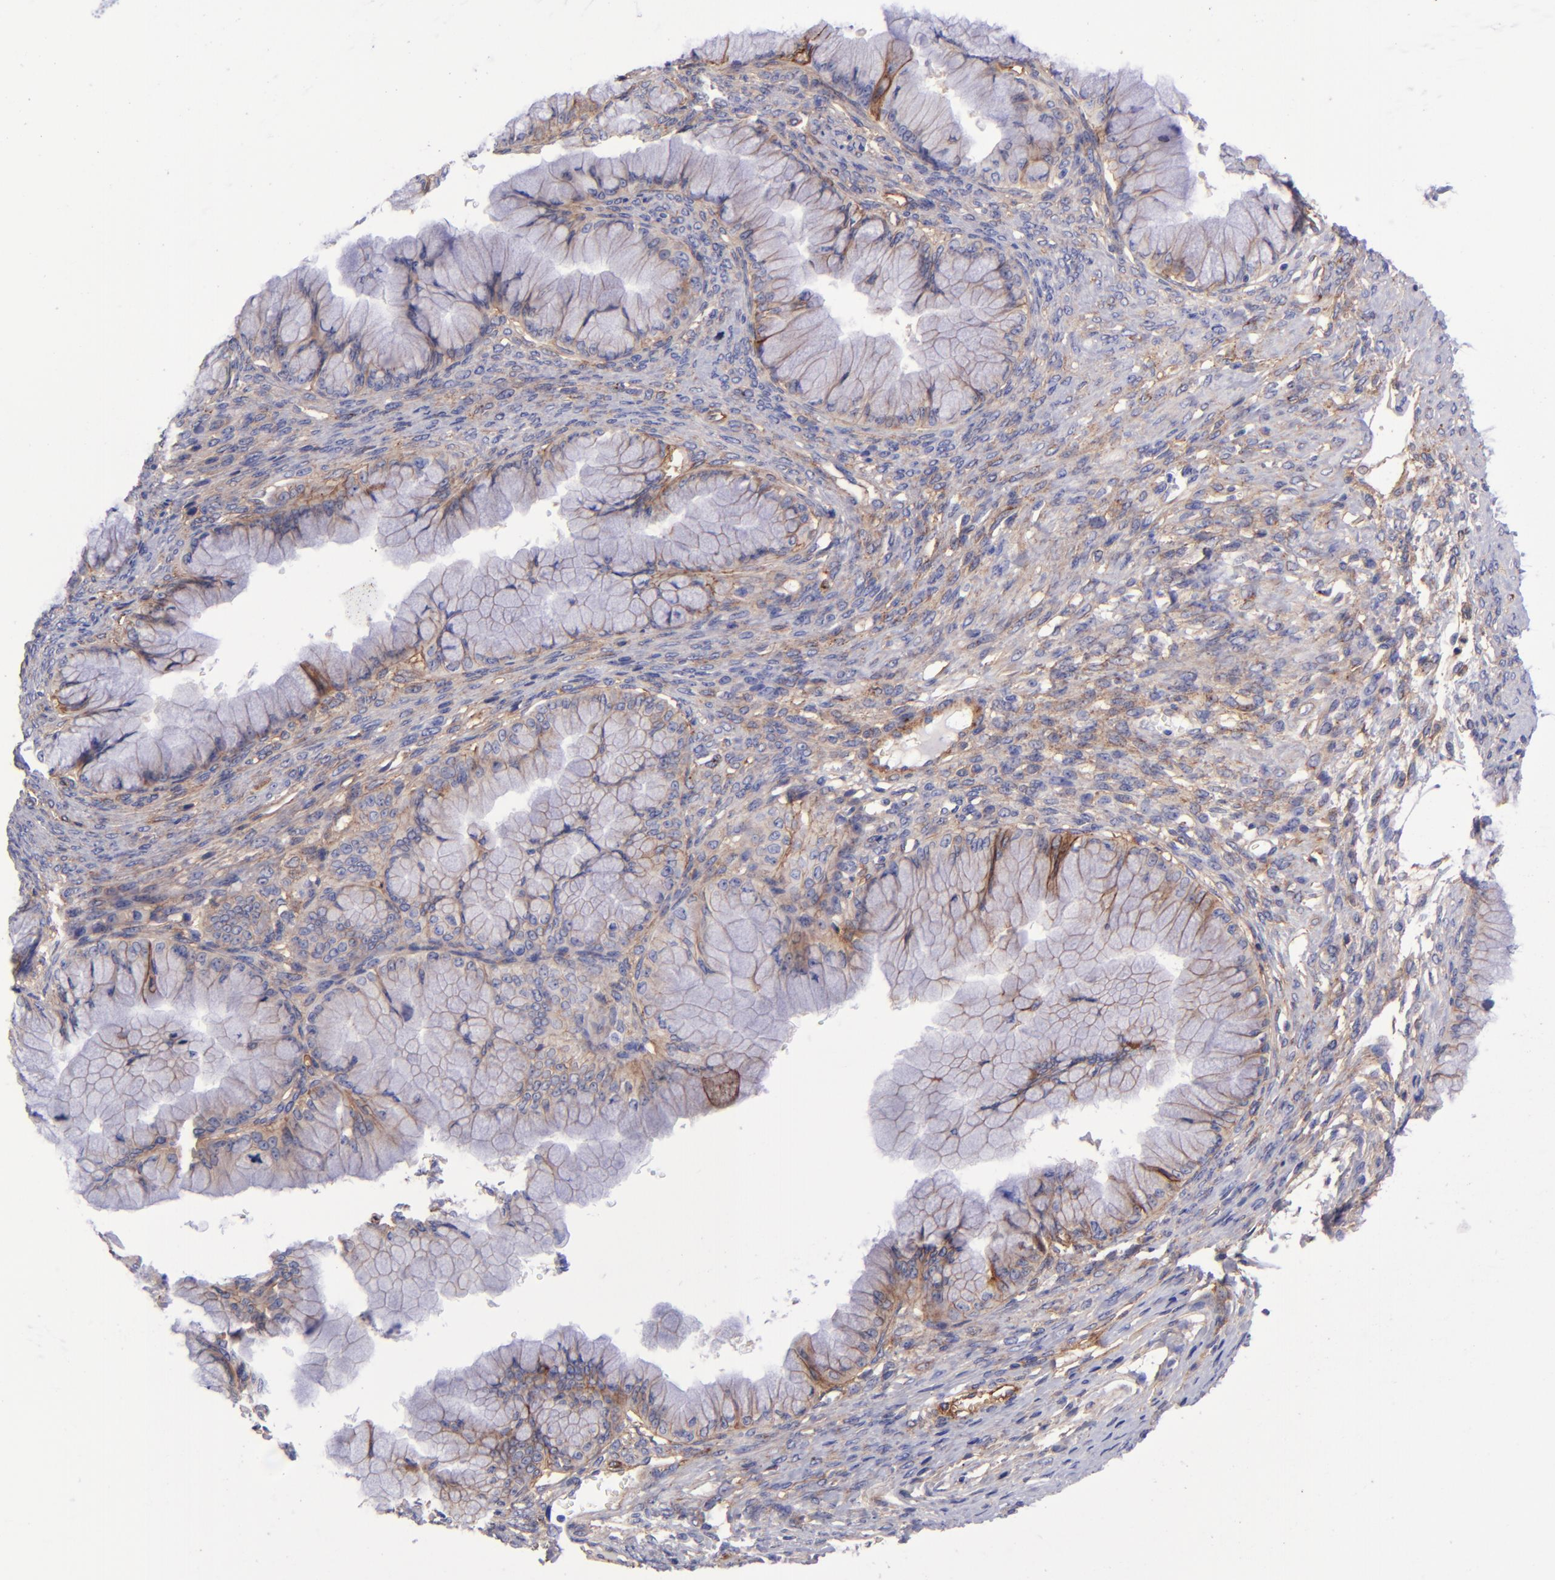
{"staining": {"intensity": "weak", "quantity": "25%-75%", "location": "cytoplasmic/membranous"}, "tissue": "ovarian cancer", "cell_type": "Tumor cells", "image_type": "cancer", "snomed": [{"axis": "morphology", "description": "Cystadenocarcinoma, mucinous, NOS"}, {"axis": "topography", "description": "Ovary"}], "caption": "The image displays immunohistochemical staining of ovarian mucinous cystadenocarcinoma. There is weak cytoplasmic/membranous positivity is present in approximately 25%-75% of tumor cells. The staining is performed using DAB brown chromogen to label protein expression. The nuclei are counter-stained blue using hematoxylin.", "gene": "ITGAV", "patient": {"sex": "female", "age": 63}}